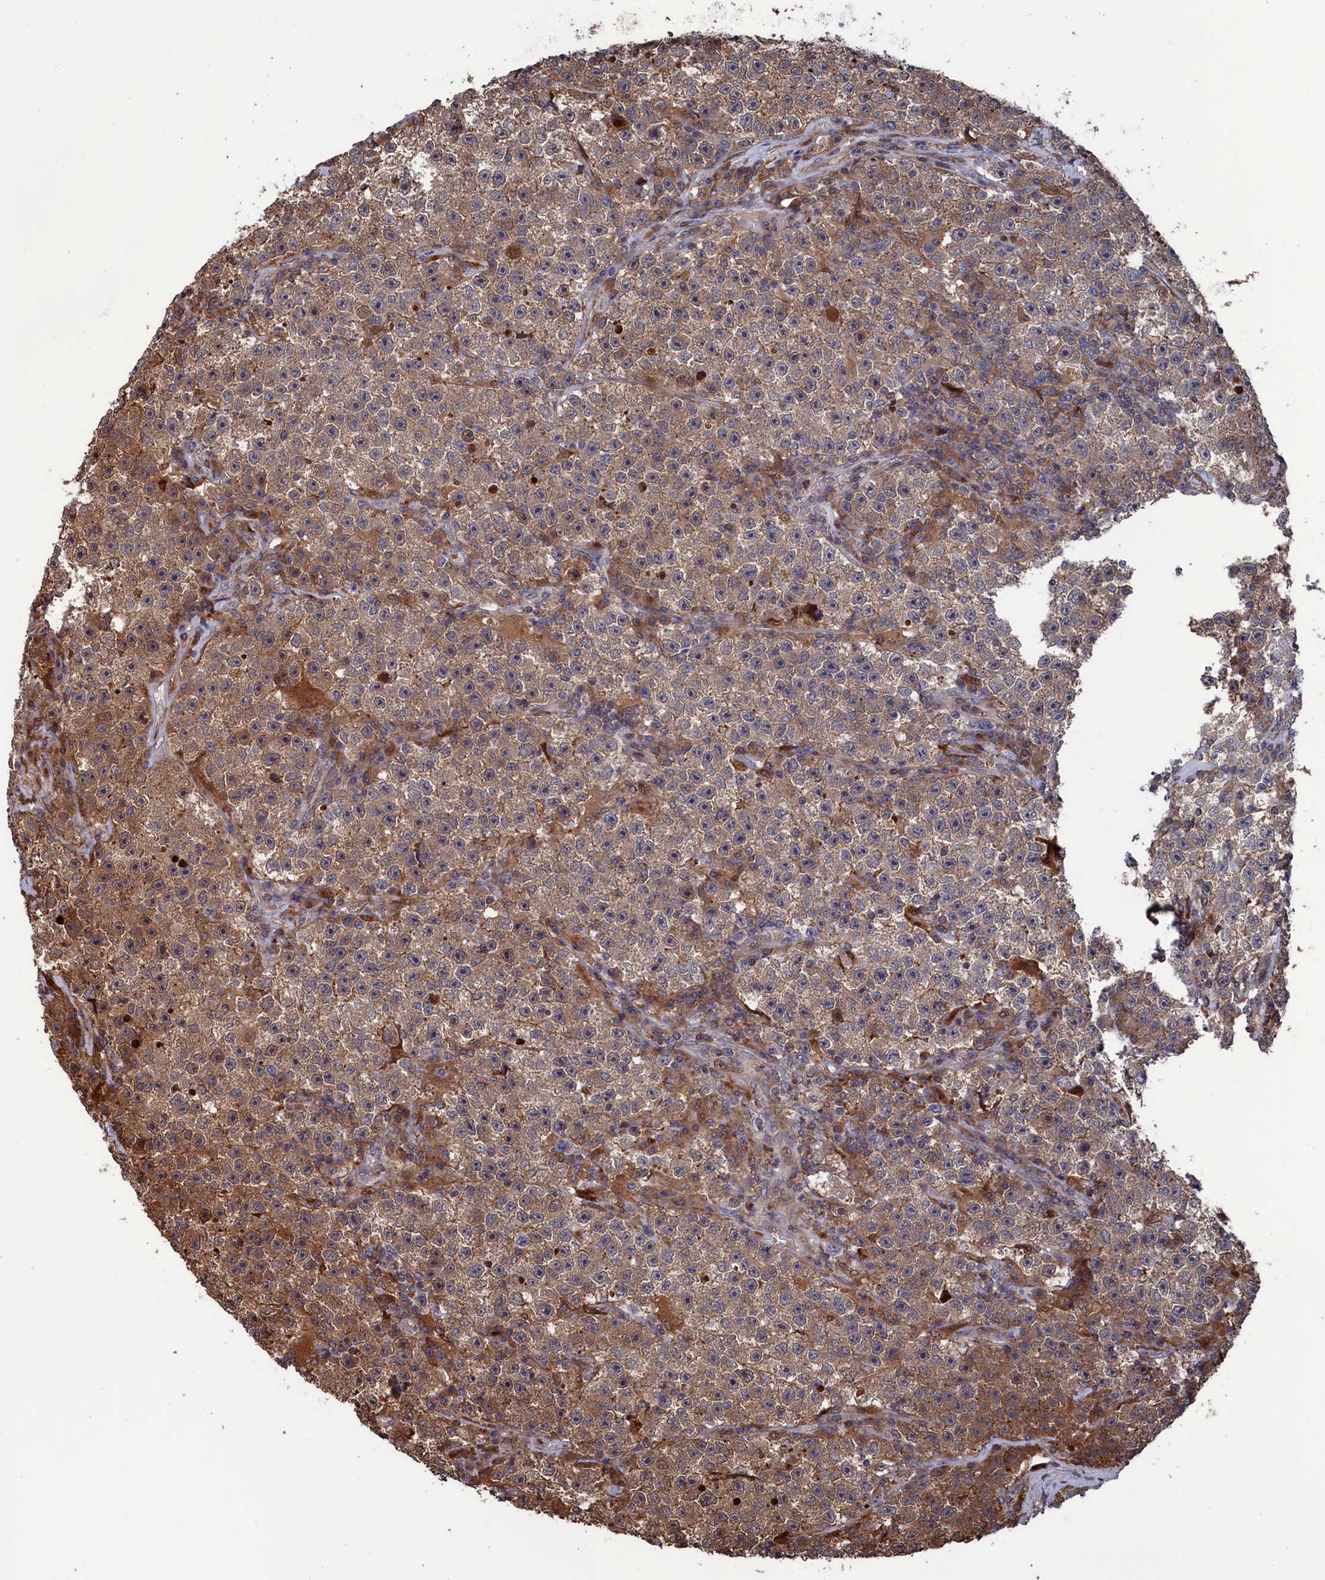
{"staining": {"intensity": "moderate", "quantity": "25%-75%", "location": "cytoplasmic/membranous"}, "tissue": "testis cancer", "cell_type": "Tumor cells", "image_type": "cancer", "snomed": [{"axis": "morphology", "description": "Seminoma, NOS"}, {"axis": "topography", "description": "Testis"}], "caption": "An image showing moderate cytoplasmic/membranous staining in about 25%-75% of tumor cells in seminoma (testis), as visualized by brown immunohistochemical staining.", "gene": "PLA2G15", "patient": {"sex": "male", "age": 22}}